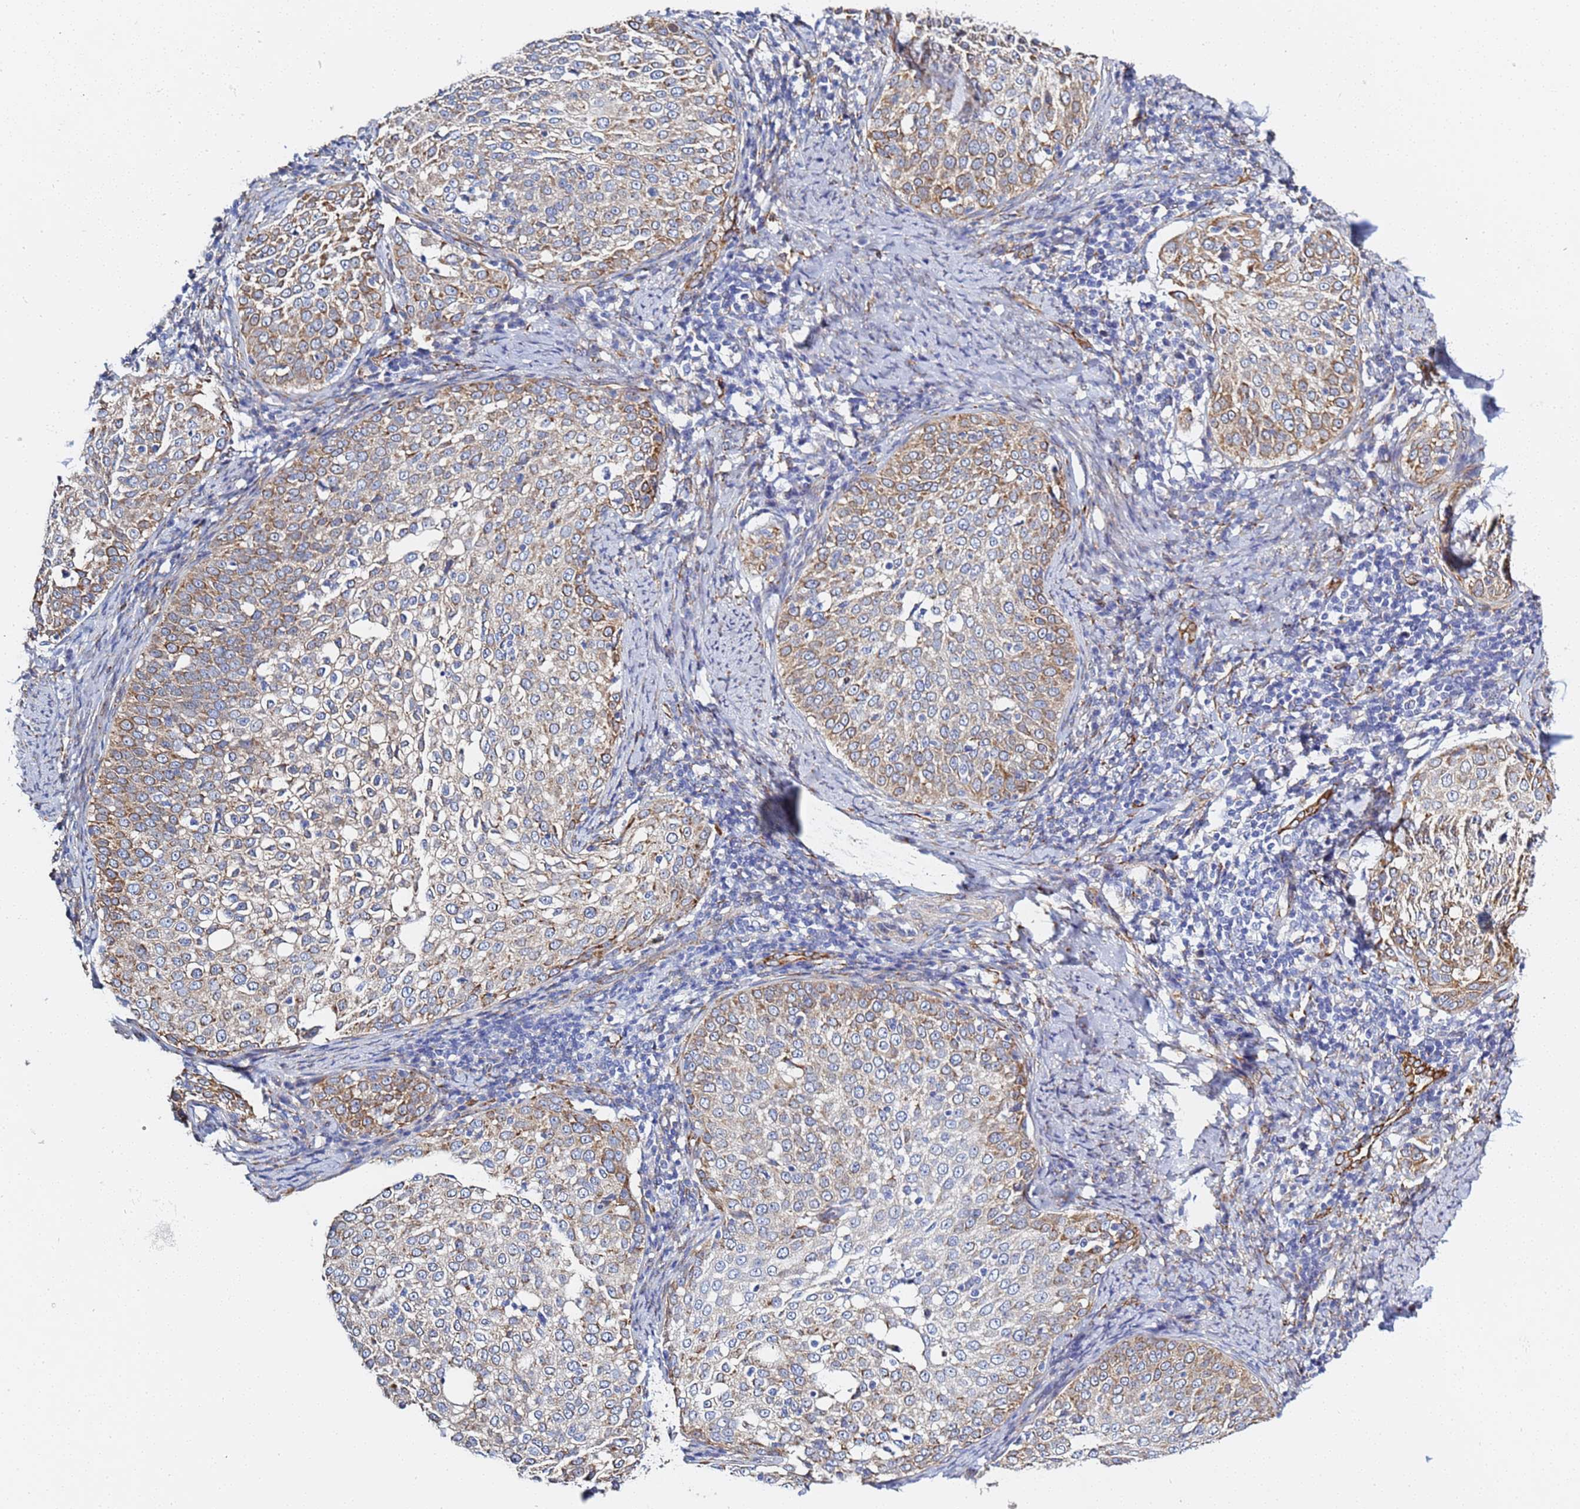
{"staining": {"intensity": "moderate", "quantity": "25%-75%", "location": "cytoplasmic/membranous"}, "tissue": "cervical cancer", "cell_type": "Tumor cells", "image_type": "cancer", "snomed": [{"axis": "morphology", "description": "Squamous cell carcinoma, NOS"}, {"axis": "topography", "description": "Cervix"}], "caption": "Immunohistochemistry (IHC) (DAB (3,3'-diaminobenzidine)) staining of human squamous cell carcinoma (cervical) demonstrates moderate cytoplasmic/membranous protein positivity in approximately 25%-75% of tumor cells.", "gene": "GDAP2", "patient": {"sex": "female", "age": 57}}